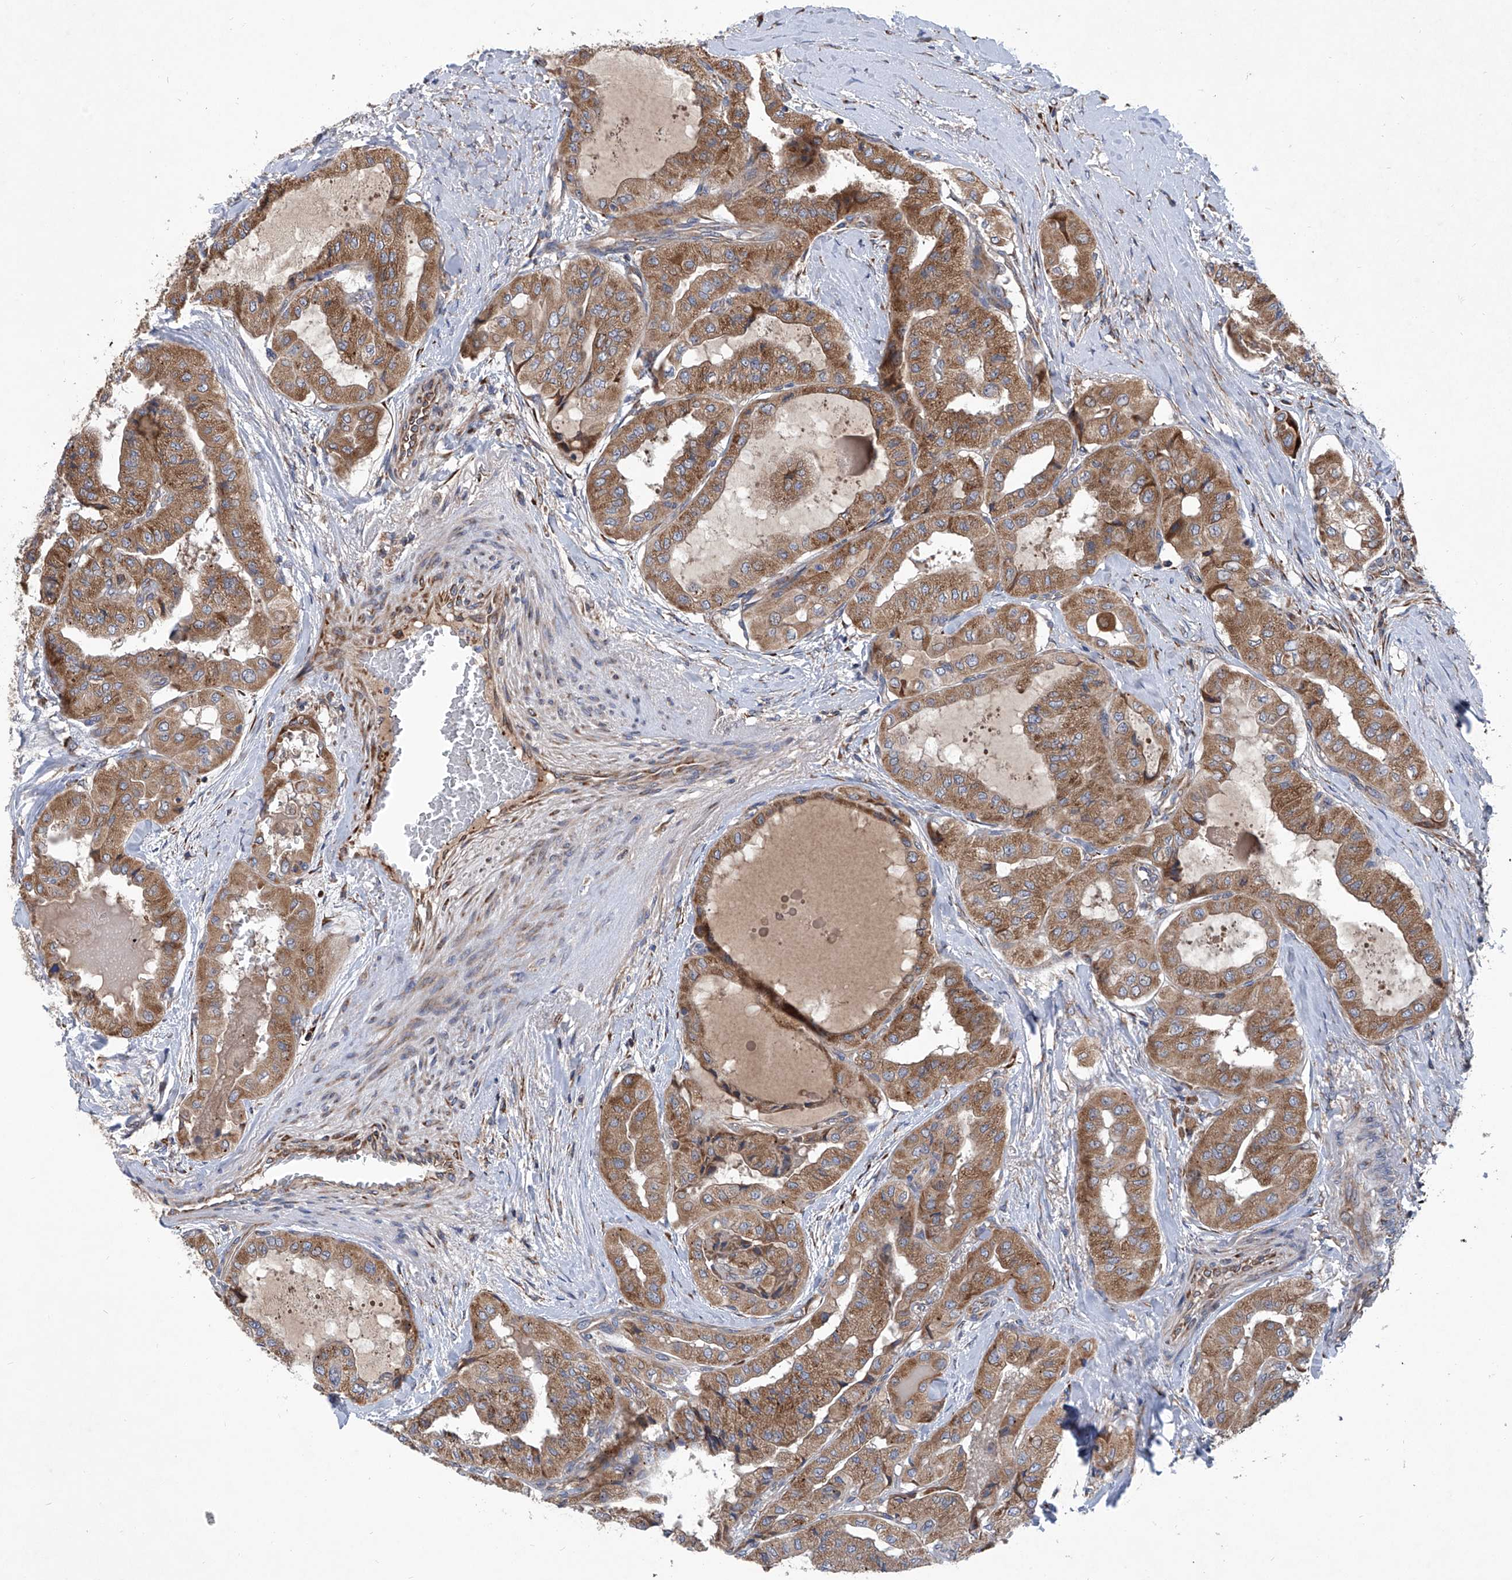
{"staining": {"intensity": "strong", "quantity": ">75%", "location": "cytoplasmic/membranous"}, "tissue": "thyroid cancer", "cell_type": "Tumor cells", "image_type": "cancer", "snomed": [{"axis": "morphology", "description": "Papillary adenocarcinoma, NOS"}, {"axis": "topography", "description": "Thyroid gland"}], "caption": "Brown immunohistochemical staining in thyroid papillary adenocarcinoma exhibits strong cytoplasmic/membranous positivity in approximately >75% of tumor cells.", "gene": "ASCC3", "patient": {"sex": "female", "age": 59}}